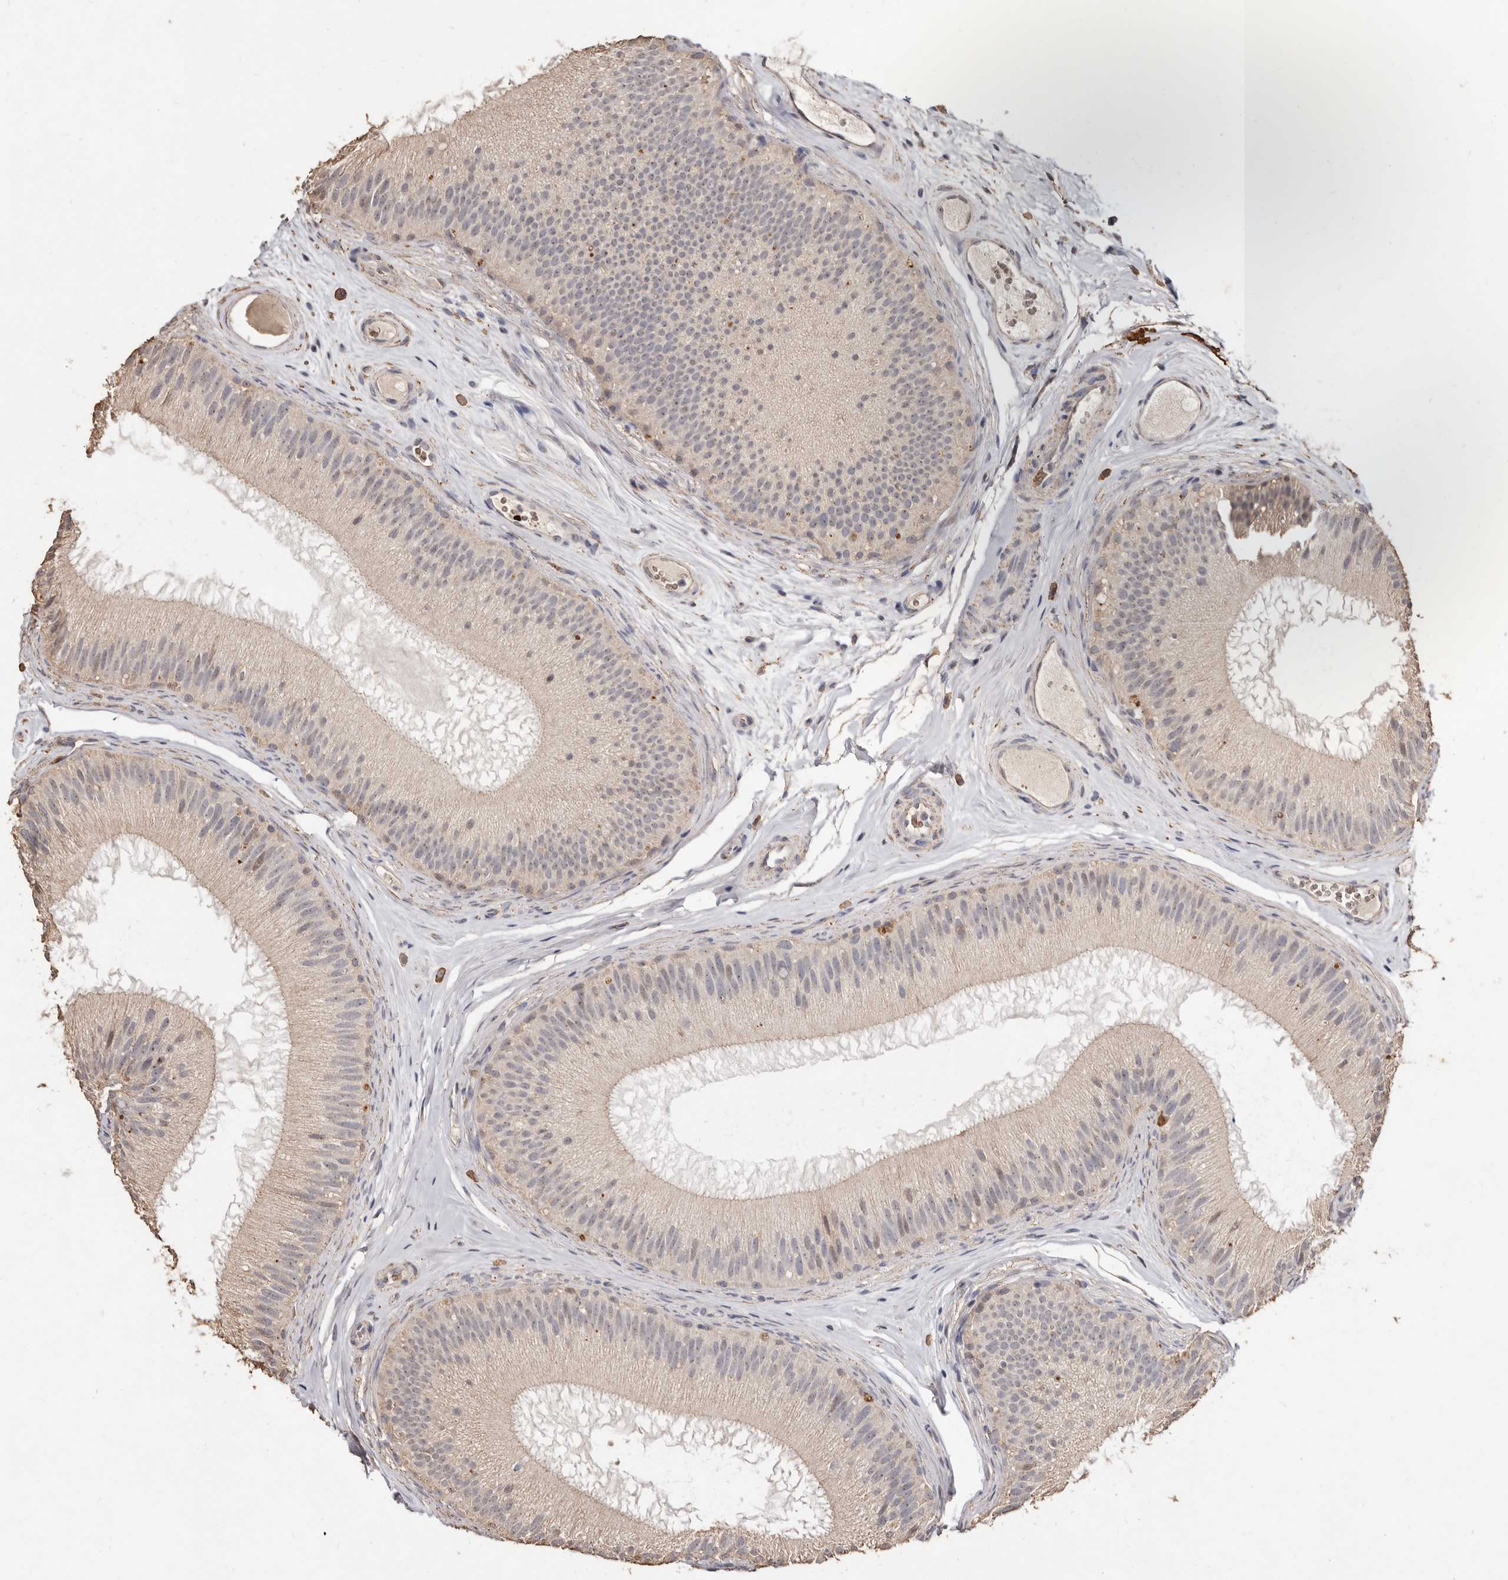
{"staining": {"intensity": "weak", "quantity": "25%-75%", "location": "cytoplasmic/membranous"}, "tissue": "epididymis", "cell_type": "Glandular cells", "image_type": "normal", "snomed": [{"axis": "morphology", "description": "Normal tissue, NOS"}, {"axis": "topography", "description": "Epididymis"}], "caption": "The image shows a brown stain indicating the presence of a protein in the cytoplasmic/membranous of glandular cells in epididymis. The staining was performed using DAB (3,3'-diaminobenzidine), with brown indicating positive protein expression. Nuclei are stained blue with hematoxylin.", "gene": "GRAMD2A", "patient": {"sex": "male", "age": 45}}